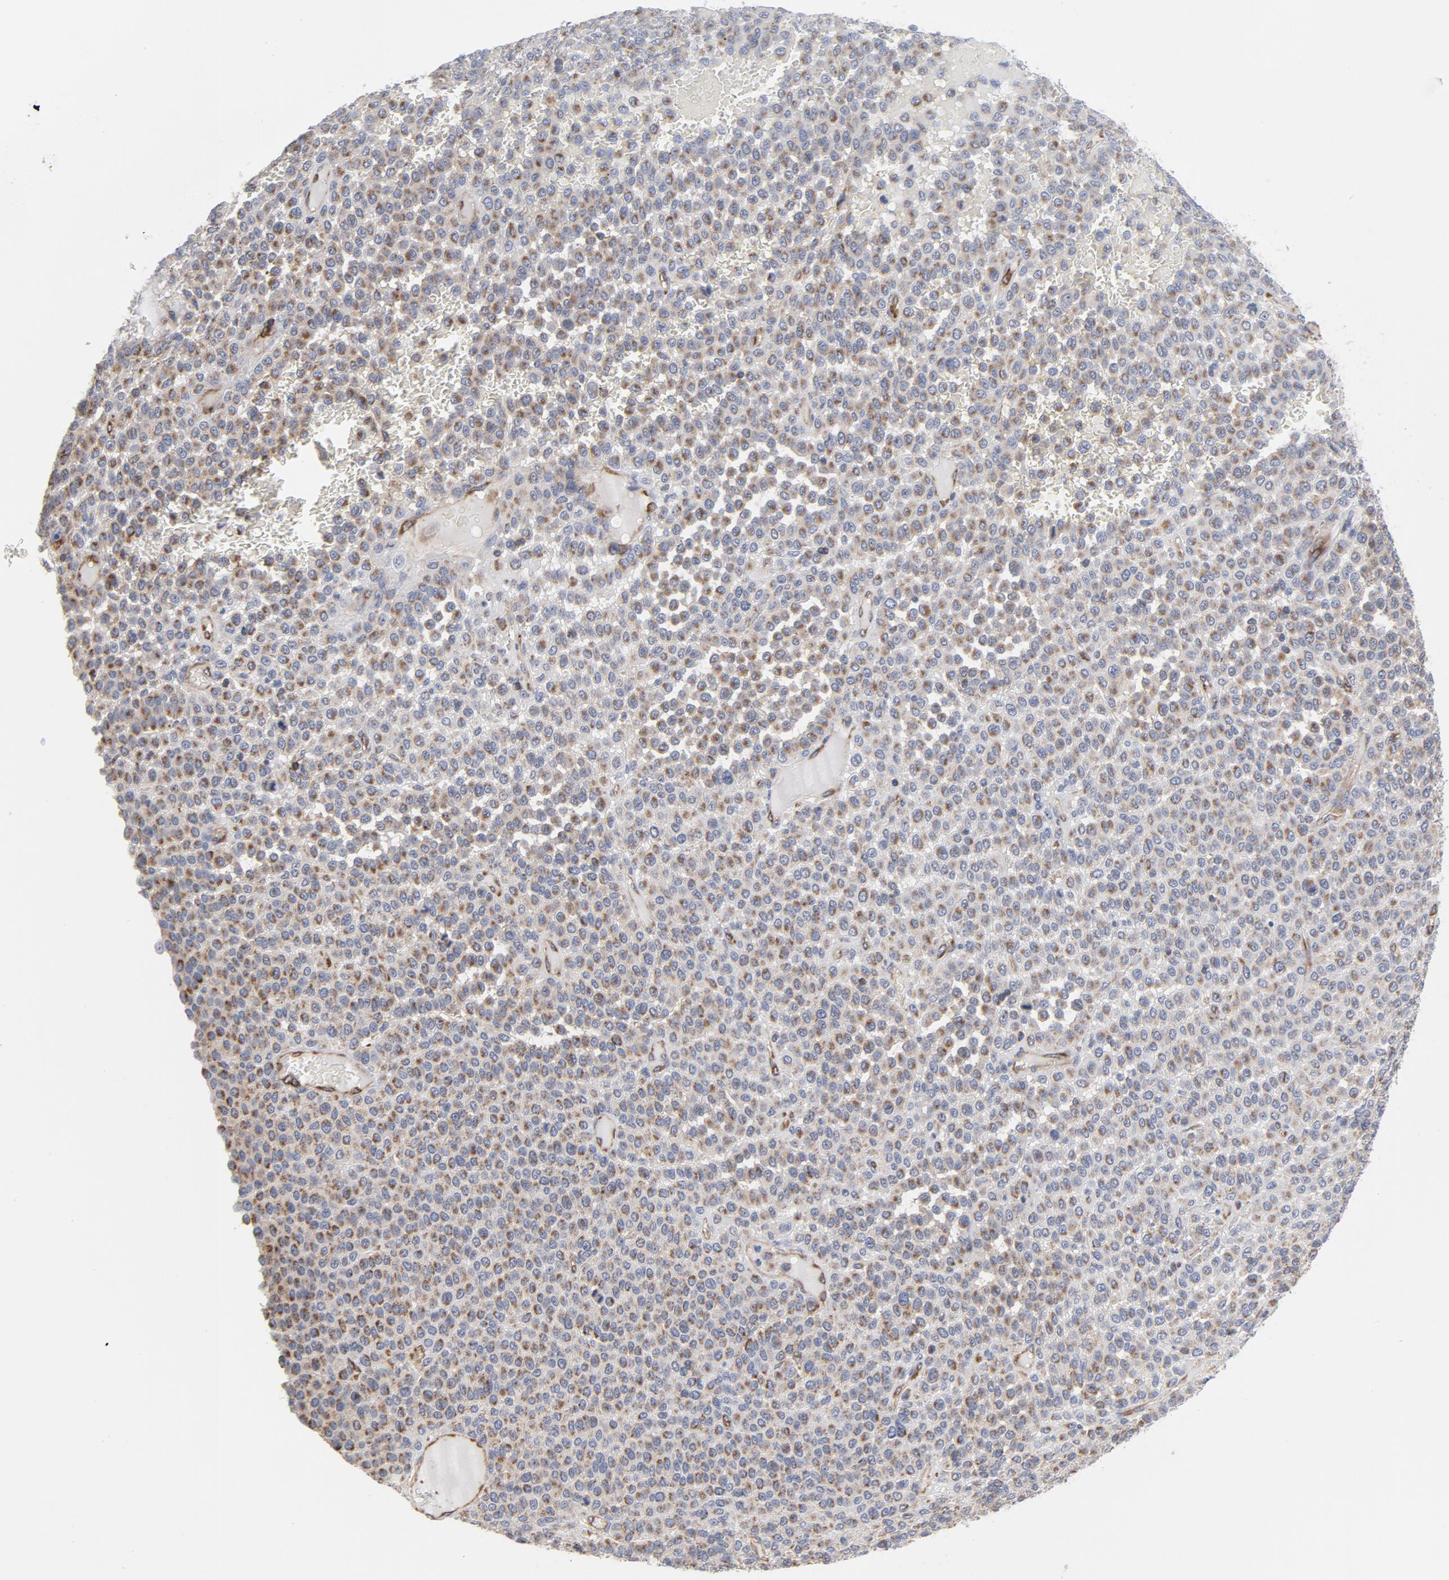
{"staining": {"intensity": "weak", "quantity": ">75%", "location": "cytoplasmic/membranous"}, "tissue": "melanoma", "cell_type": "Tumor cells", "image_type": "cancer", "snomed": [{"axis": "morphology", "description": "Malignant melanoma, Metastatic site"}, {"axis": "topography", "description": "Pancreas"}], "caption": "Tumor cells demonstrate low levels of weak cytoplasmic/membranous expression in approximately >75% of cells in malignant melanoma (metastatic site).", "gene": "OXA1L", "patient": {"sex": "female", "age": 30}}